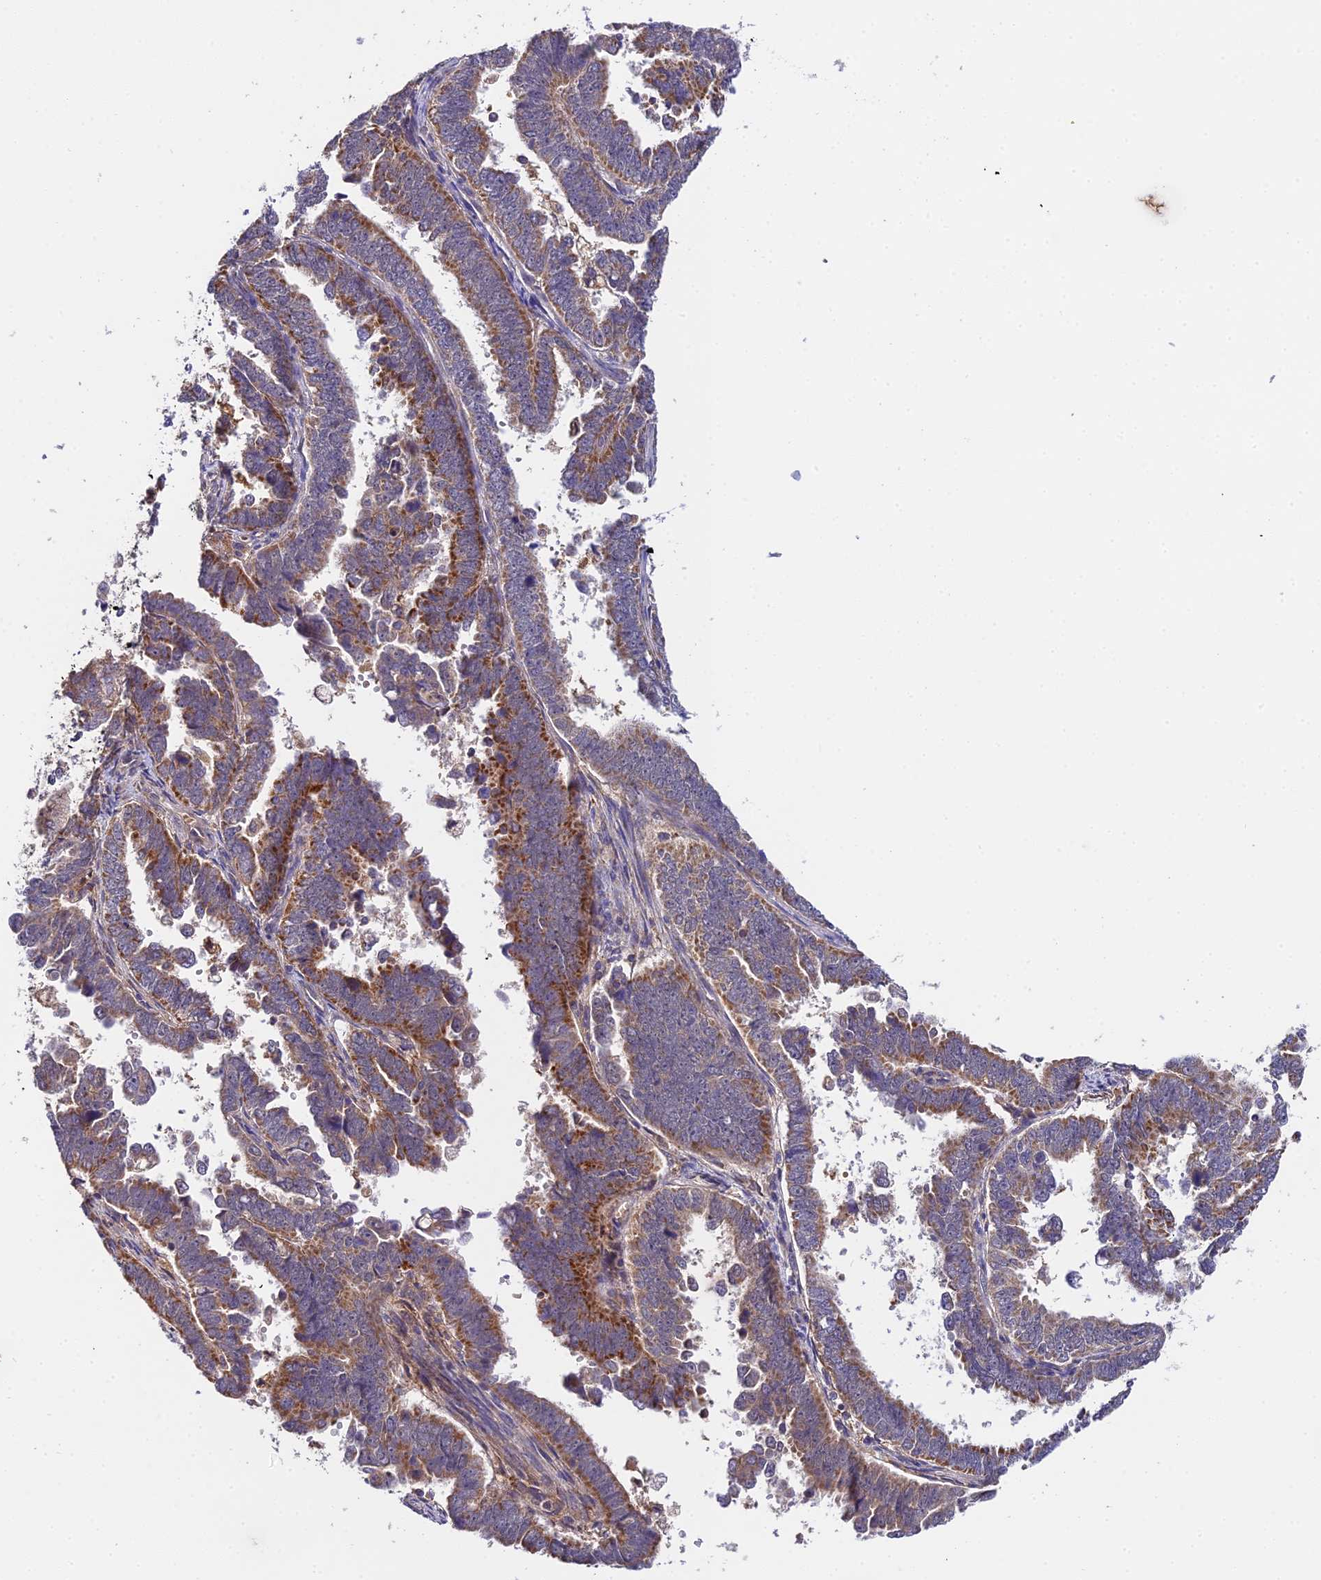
{"staining": {"intensity": "moderate", "quantity": ">75%", "location": "cytoplasmic/membranous"}, "tissue": "endometrial cancer", "cell_type": "Tumor cells", "image_type": "cancer", "snomed": [{"axis": "morphology", "description": "Adenocarcinoma, NOS"}, {"axis": "topography", "description": "Endometrium"}], "caption": "Human adenocarcinoma (endometrial) stained with a protein marker displays moderate staining in tumor cells.", "gene": "ZBED8", "patient": {"sex": "female", "age": 75}}